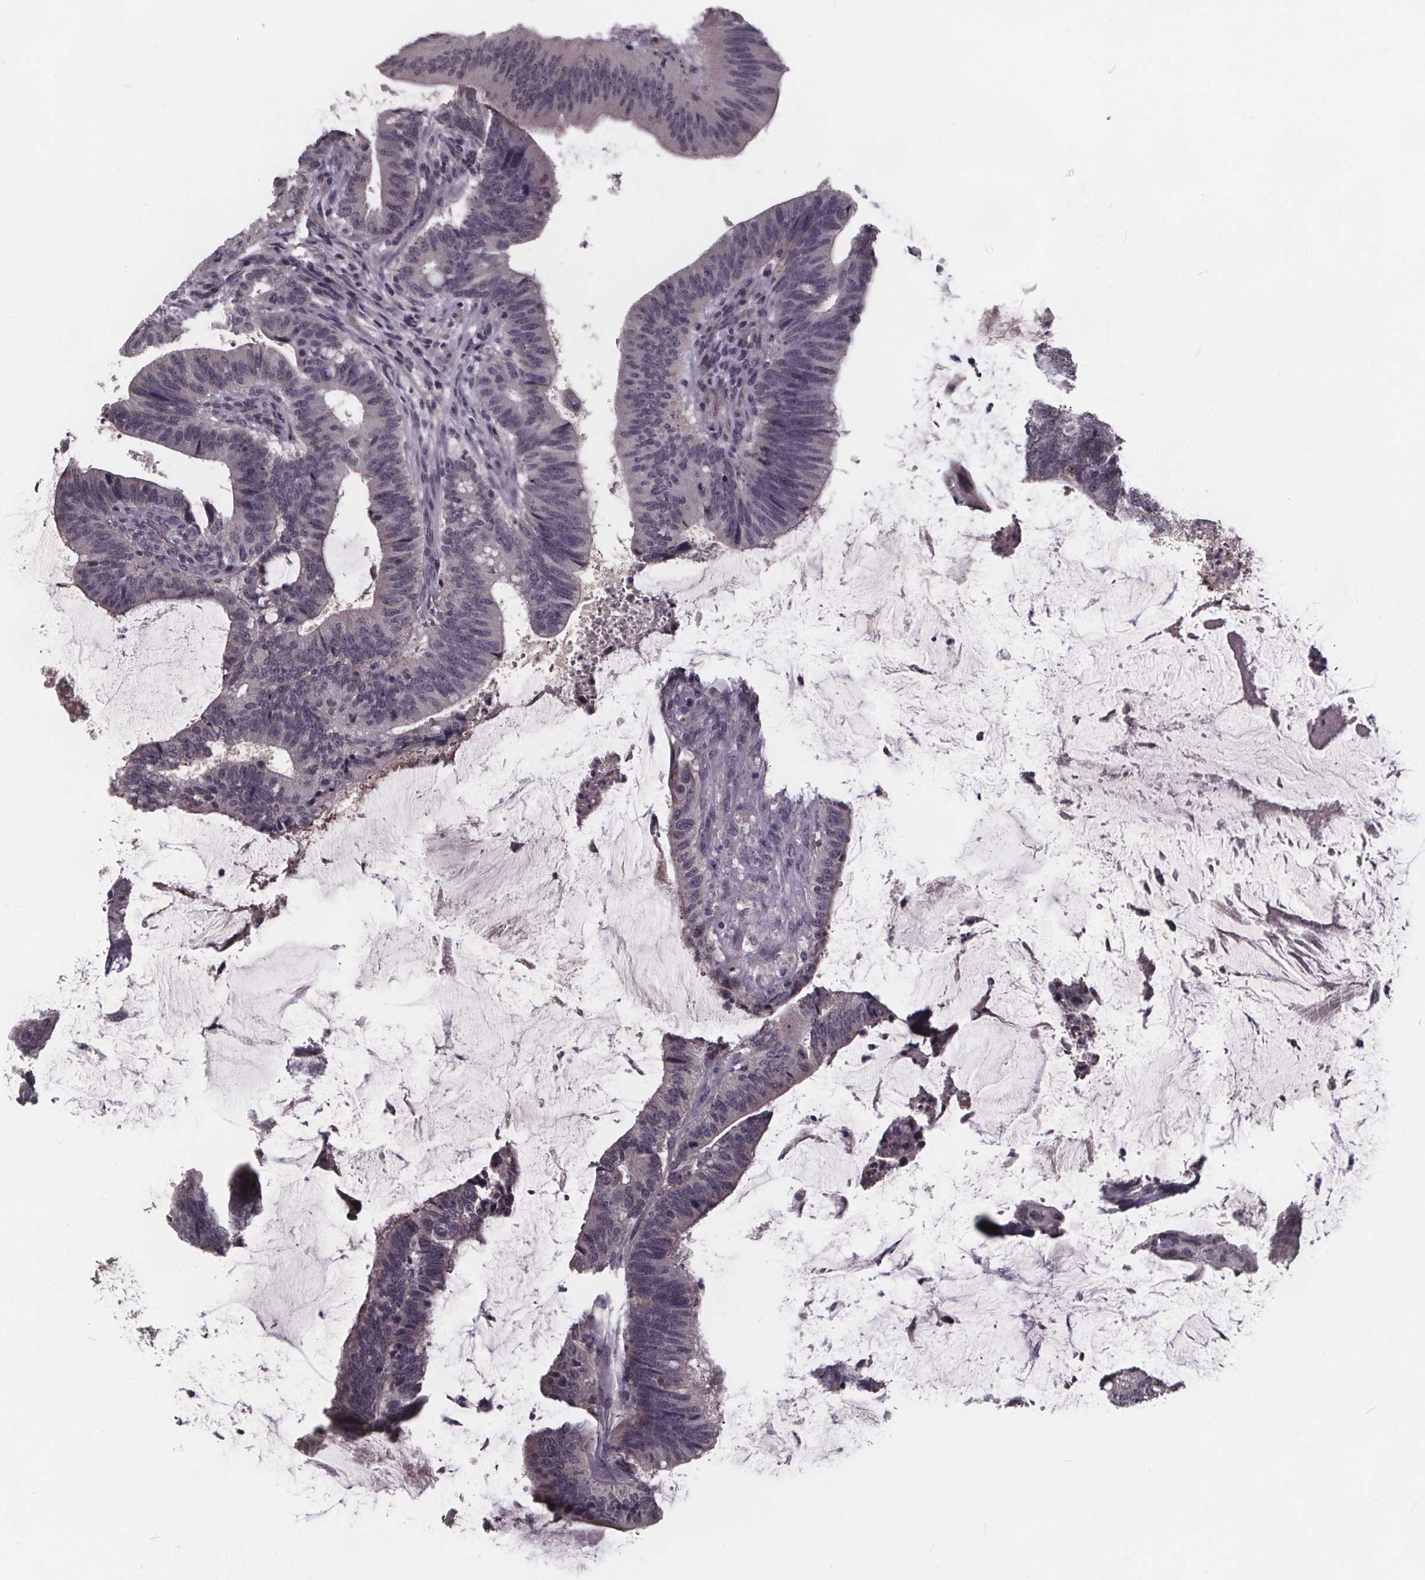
{"staining": {"intensity": "negative", "quantity": "none", "location": "none"}, "tissue": "colorectal cancer", "cell_type": "Tumor cells", "image_type": "cancer", "snomed": [{"axis": "morphology", "description": "Adenocarcinoma, NOS"}, {"axis": "topography", "description": "Colon"}], "caption": "This is a micrograph of immunohistochemistry (IHC) staining of colorectal cancer (adenocarcinoma), which shows no positivity in tumor cells. (DAB (3,3'-diaminobenzidine) immunohistochemistry, high magnification).", "gene": "FAM181B", "patient": {"sex": "female", "age": 43}}